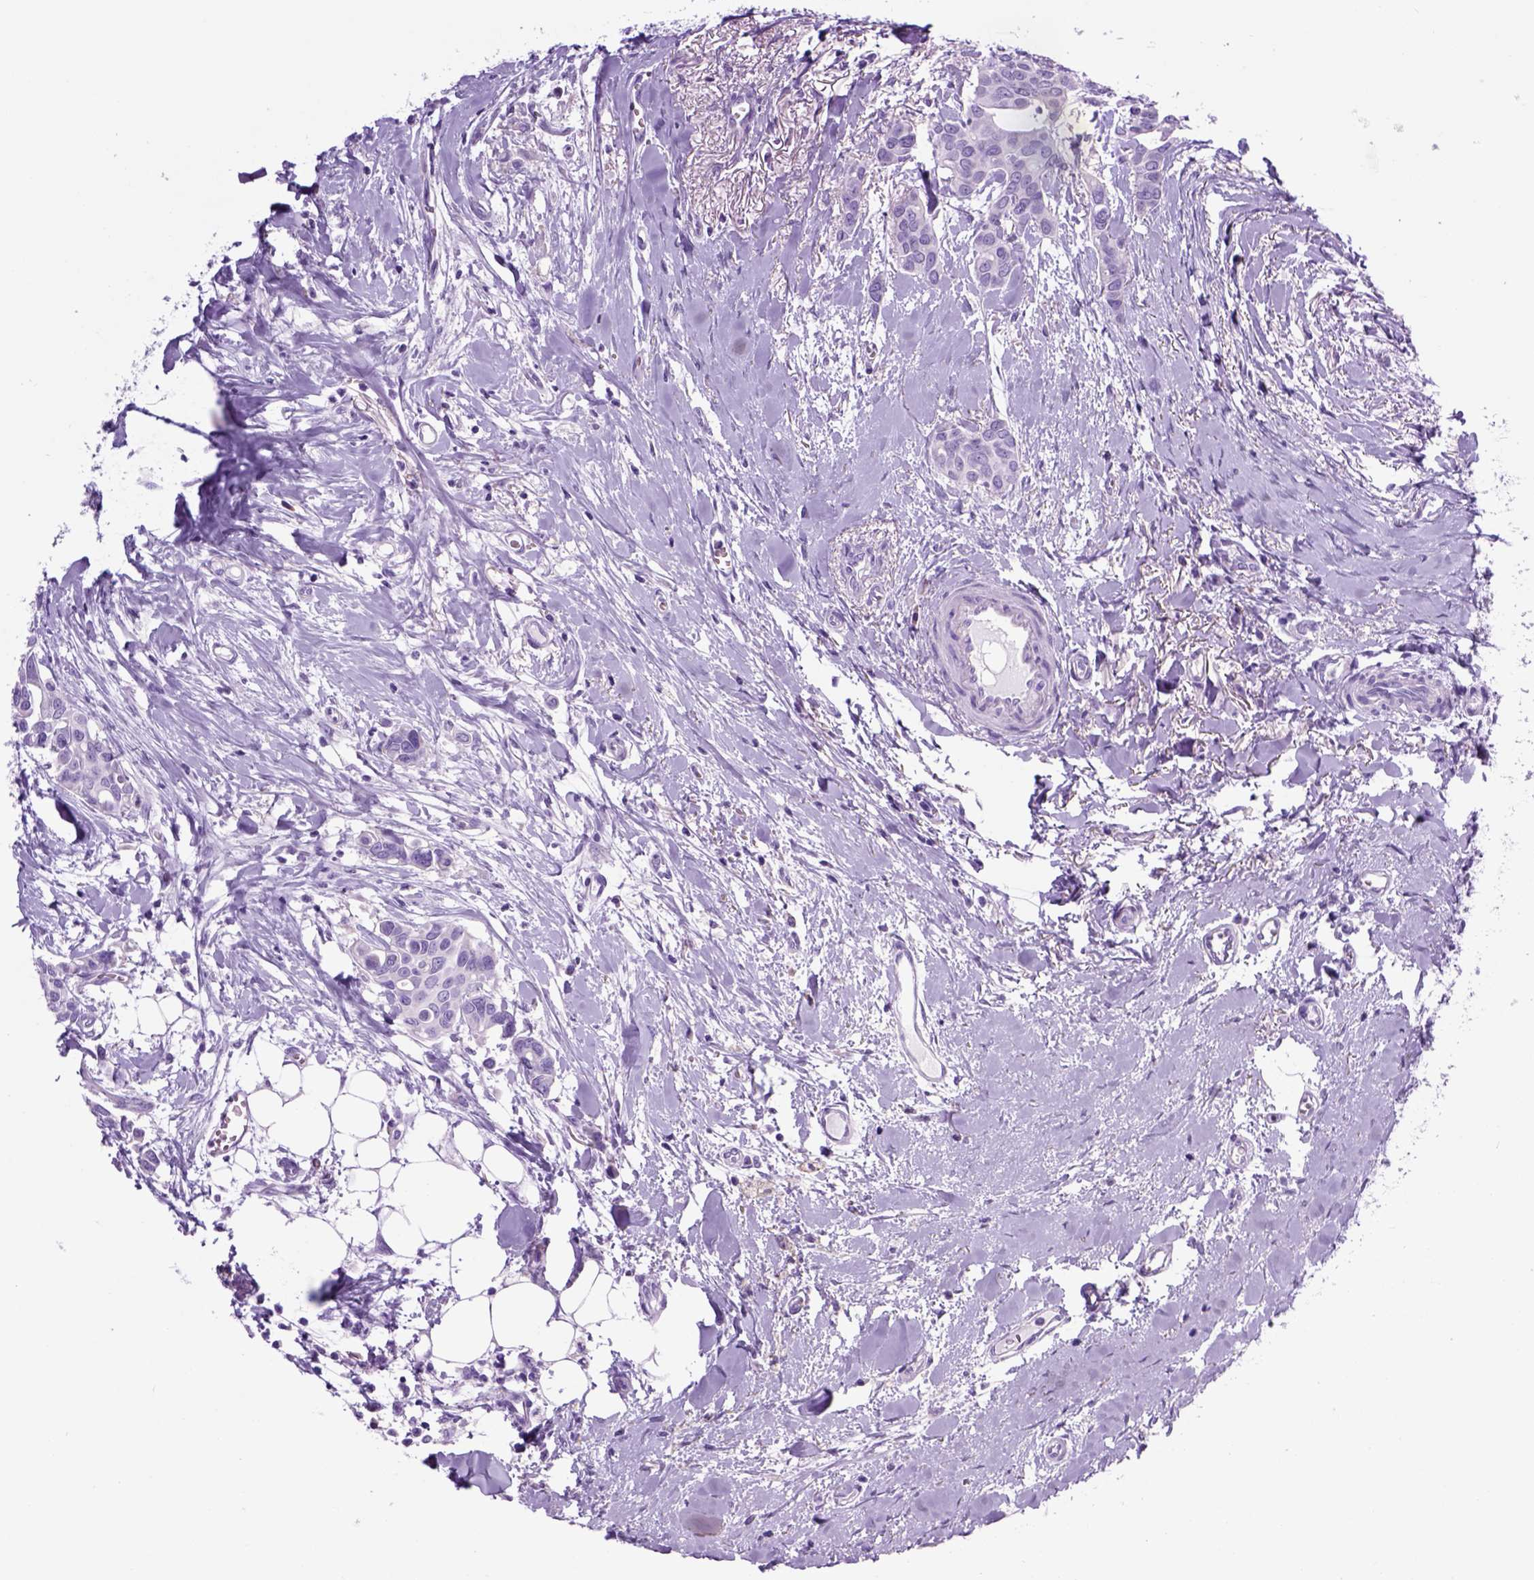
{"staining": {"intensity": "negative", "quantity": "none", "location": "none"}, "tissue": "breast cancer", "cell_type": "Tumor cells", "image_type": "cancer", "snomed": [{"axis": "morphology", "description": "Duct carcinoma"}, {"axis": "topography", "description": "Breast"}], "caption": "High power microscopy histopathology image of an immunohistochemistry (IHC) image of breast cancer (intraductal carcinoma), revealing no significant positivity in tumor cells.", "gene": "HHIPL2", "patient": {"sex": "female", "age": 54}}